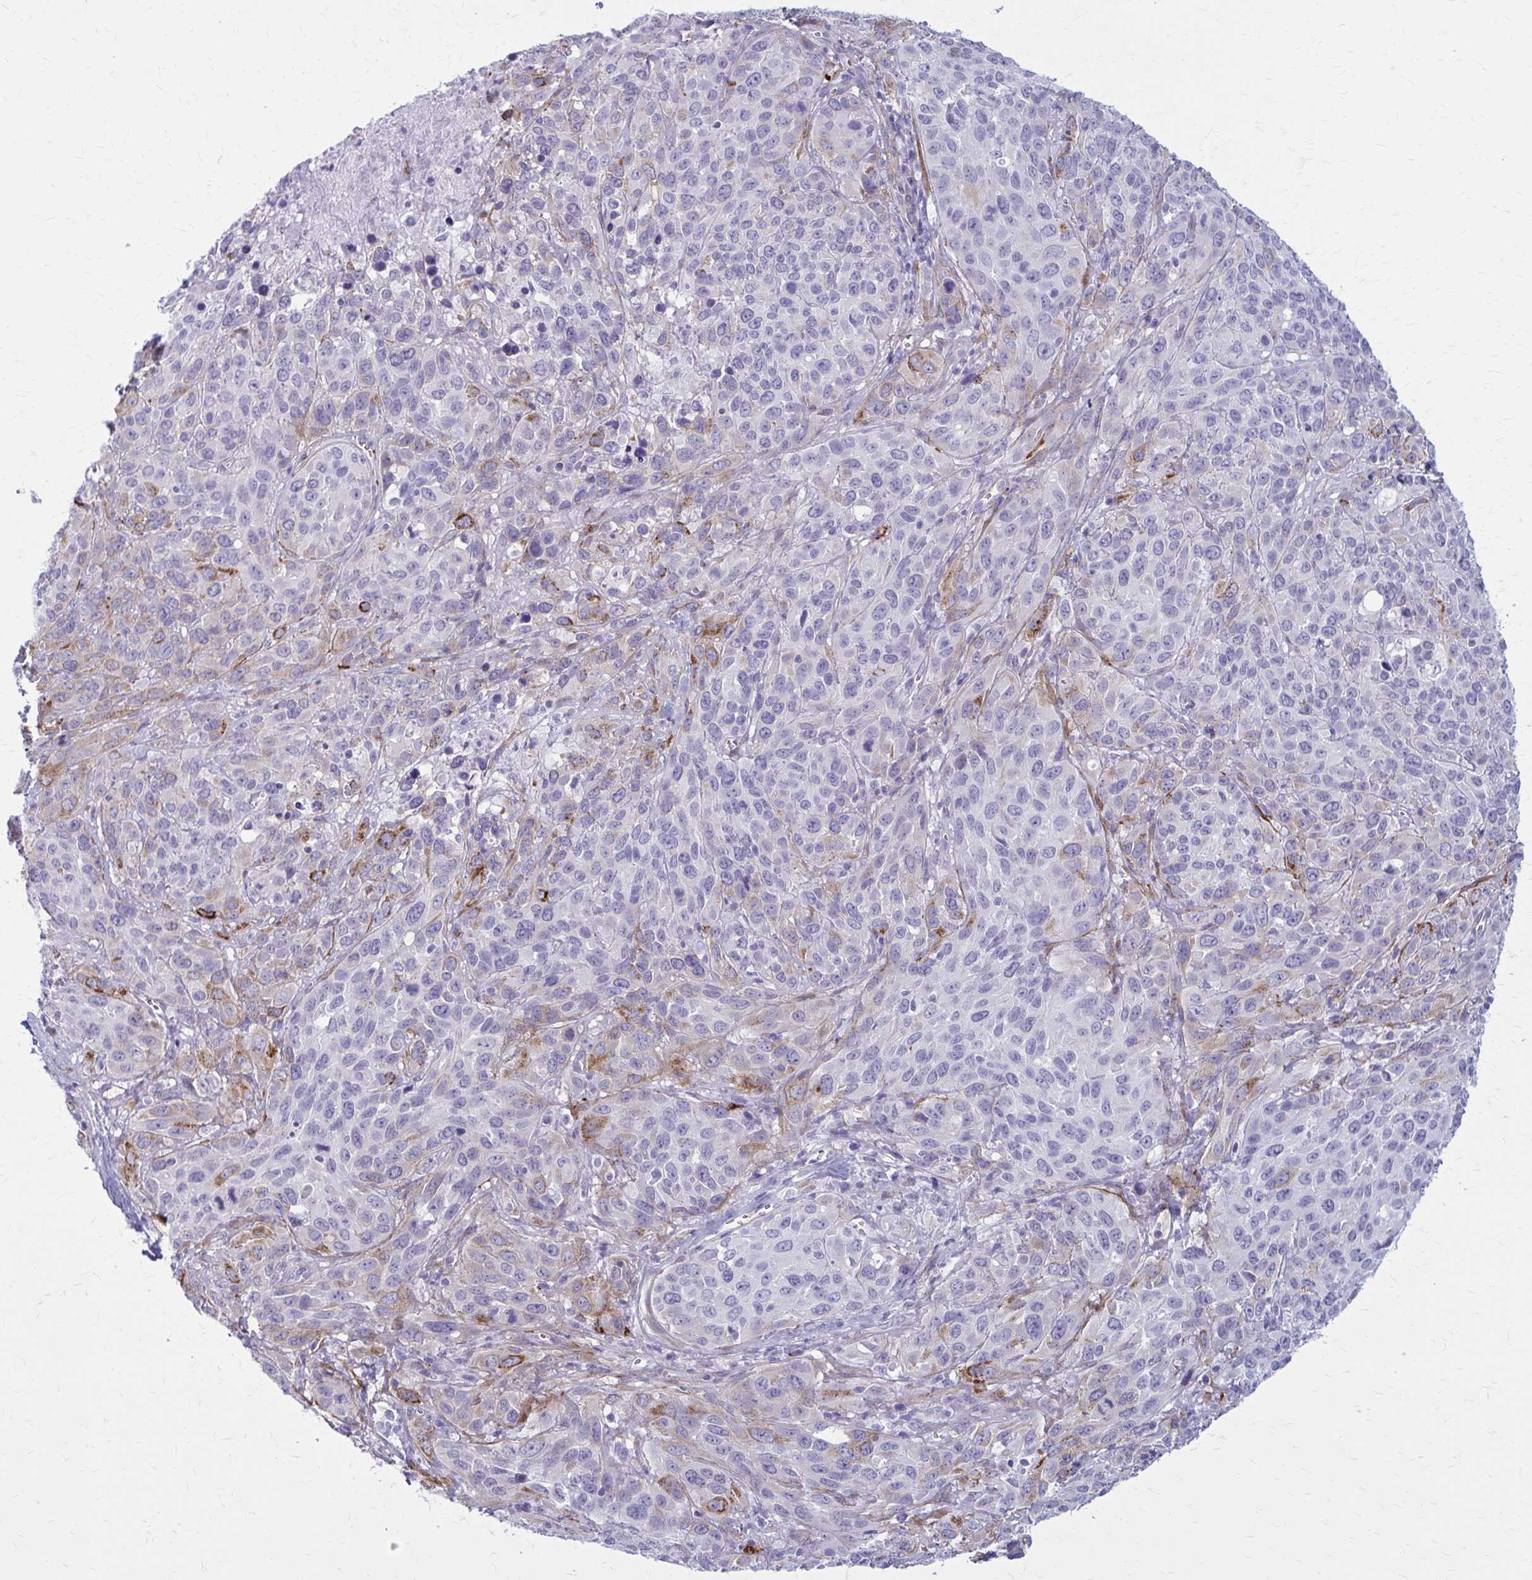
{"staining": {"intensity": "negative", "quantity": "none", "location": "none"}, "tissue": "cervical cancer", "cell_type": "Tumor cells", "image_type": "cancer", "snomed": [{"axis": "morphology", "description": "Normal tissue, NOS"}, {"axis": "morphology", "description": "Squamous cell carcinoma, NOS"}, {"axis": "topography", "description": "Cervix"}], "caption": "Cervical cancer stained for a protein using immunohistochemistry exhibits no expression tumor cells.", "gene": "AKAP12", "patient": {"sex": "female", "age": 51}}